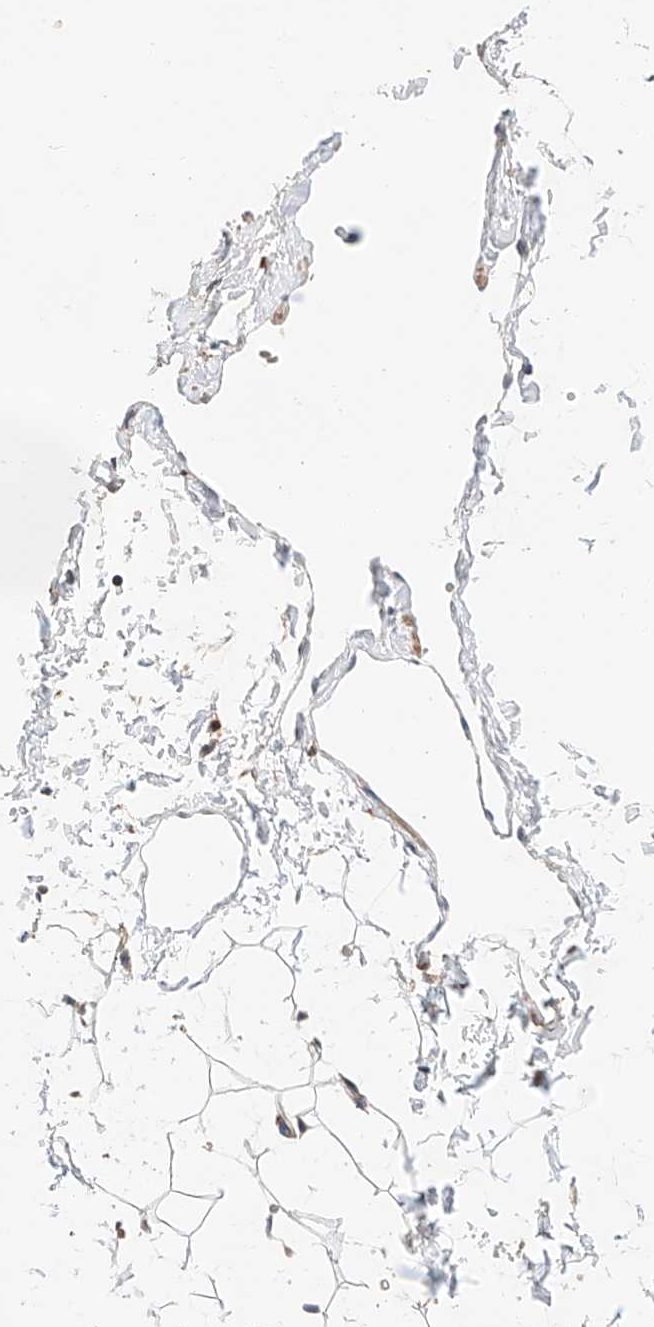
{"staining": {"intensity": "moderate", "quantity": "25%-75%", "location": "cytoplasmic/membranous"}, "tissue": "adipose tissue", "cell_type": "Adipocytes", "image_type": "normal", "snomed": [{"axis": "morphology", "description": "Normal tissue, NOS"}, {"axis": "topography", "description": "Breast"}], "caption": "IHC (DAB (3,3'-diaminobenzidine)) staining of unremarkable adipose tissue exhibits moderate cytoplasmic/membranous protein staining in about 25%-75% of adipocytes.", "gene": "RAB23", "patient": {"sex": "female", "age": 23}}